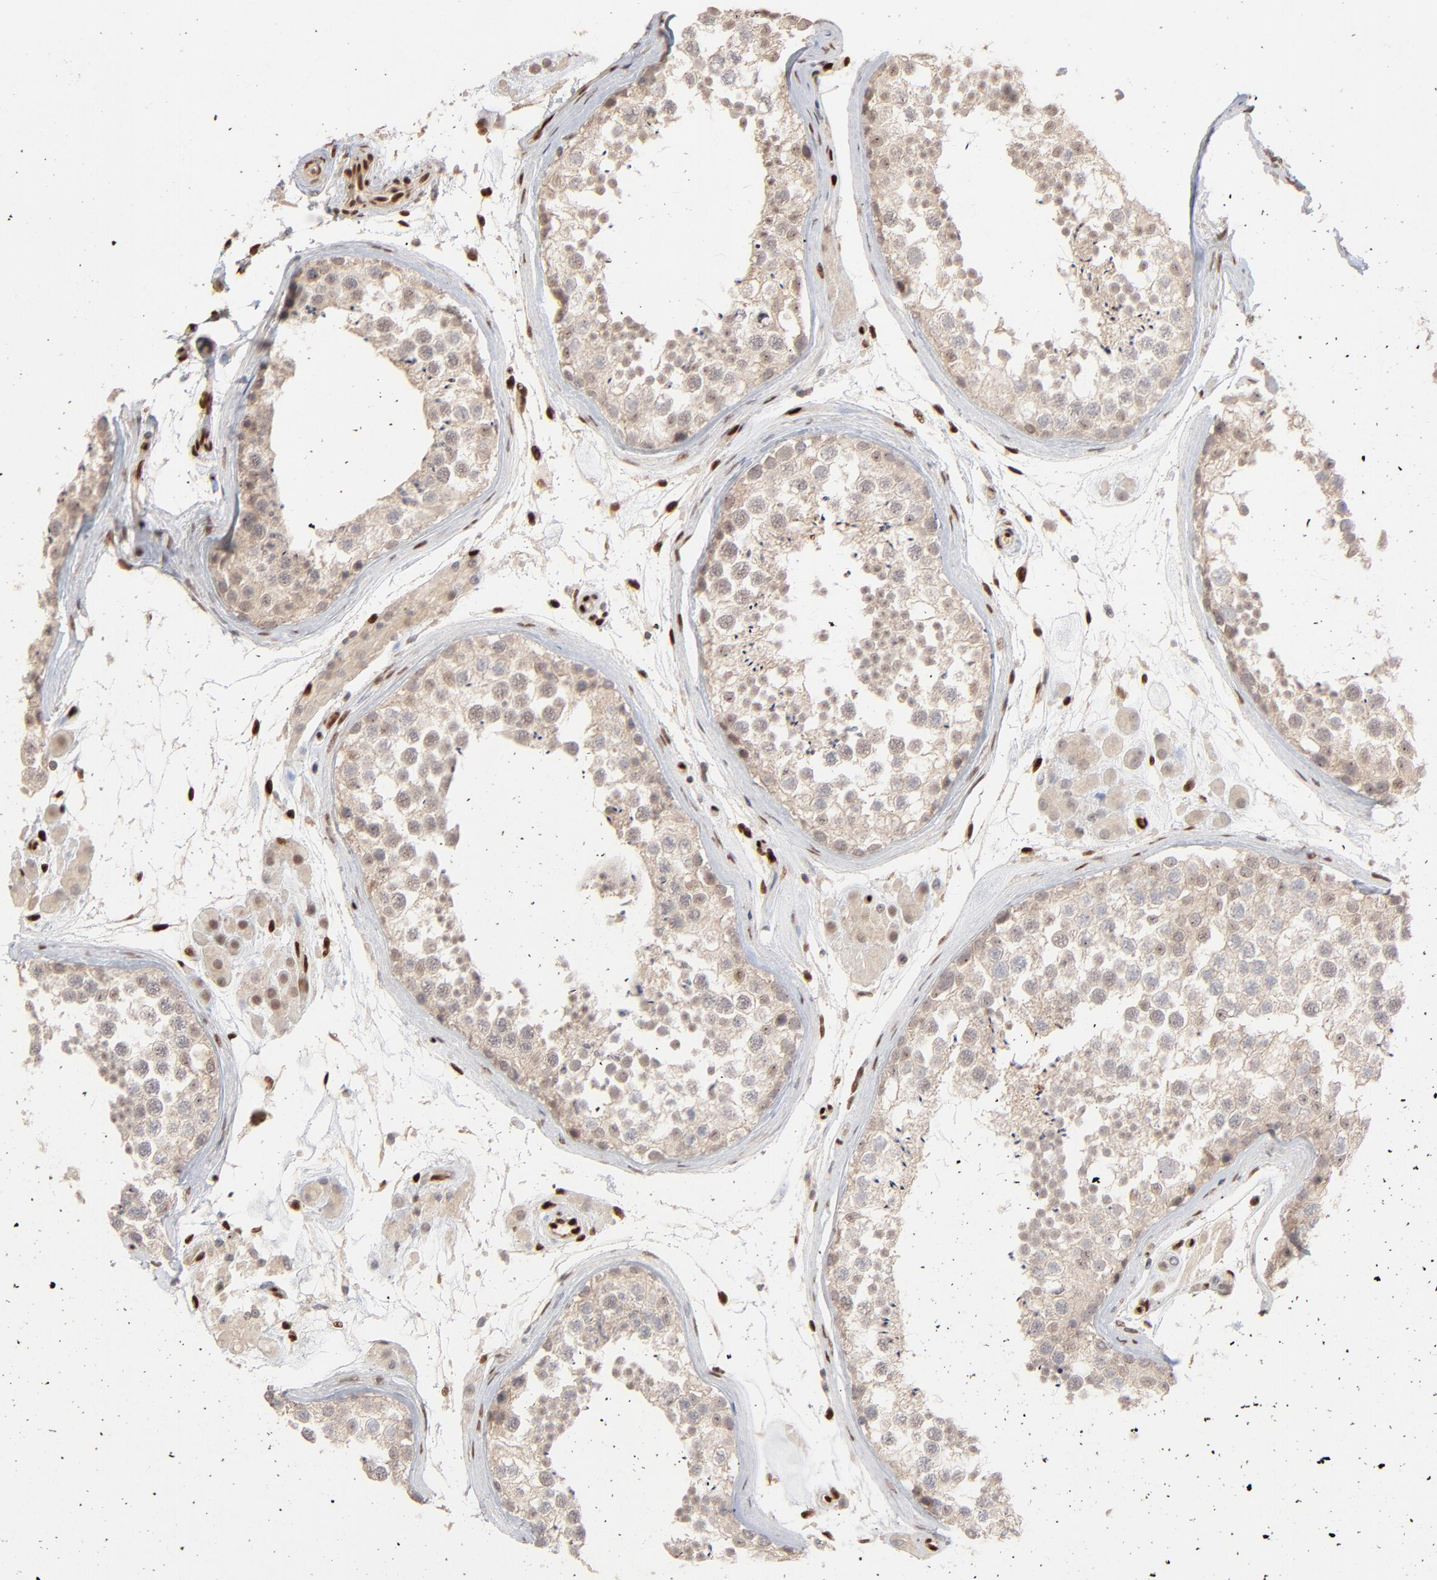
{"staining": {"intensity": "weak", "quantity": ">75%", "location": "cytoplasmic/membranous"}, "tissue": "testis", "cell_type": "Cells in seminiferous ducts", "image_type": "normal", "snomed": [{"axis": "morphology", "description": "Normal tissue, NOS"}, {"axis": "topography", "description": "Testis"}], "caption": "Immunohistochemical staining of benign human testis reveals weak cytoplasmic/membranous protein staining in approximately >75% of cells in seminiferous ducts. (DAB (3,3'-diaminobenzidine) IHC, brown staining for protein, blue staining for nuclei).", "gene": "NFIB", "patient": {"sex": "male", "age": 46}}